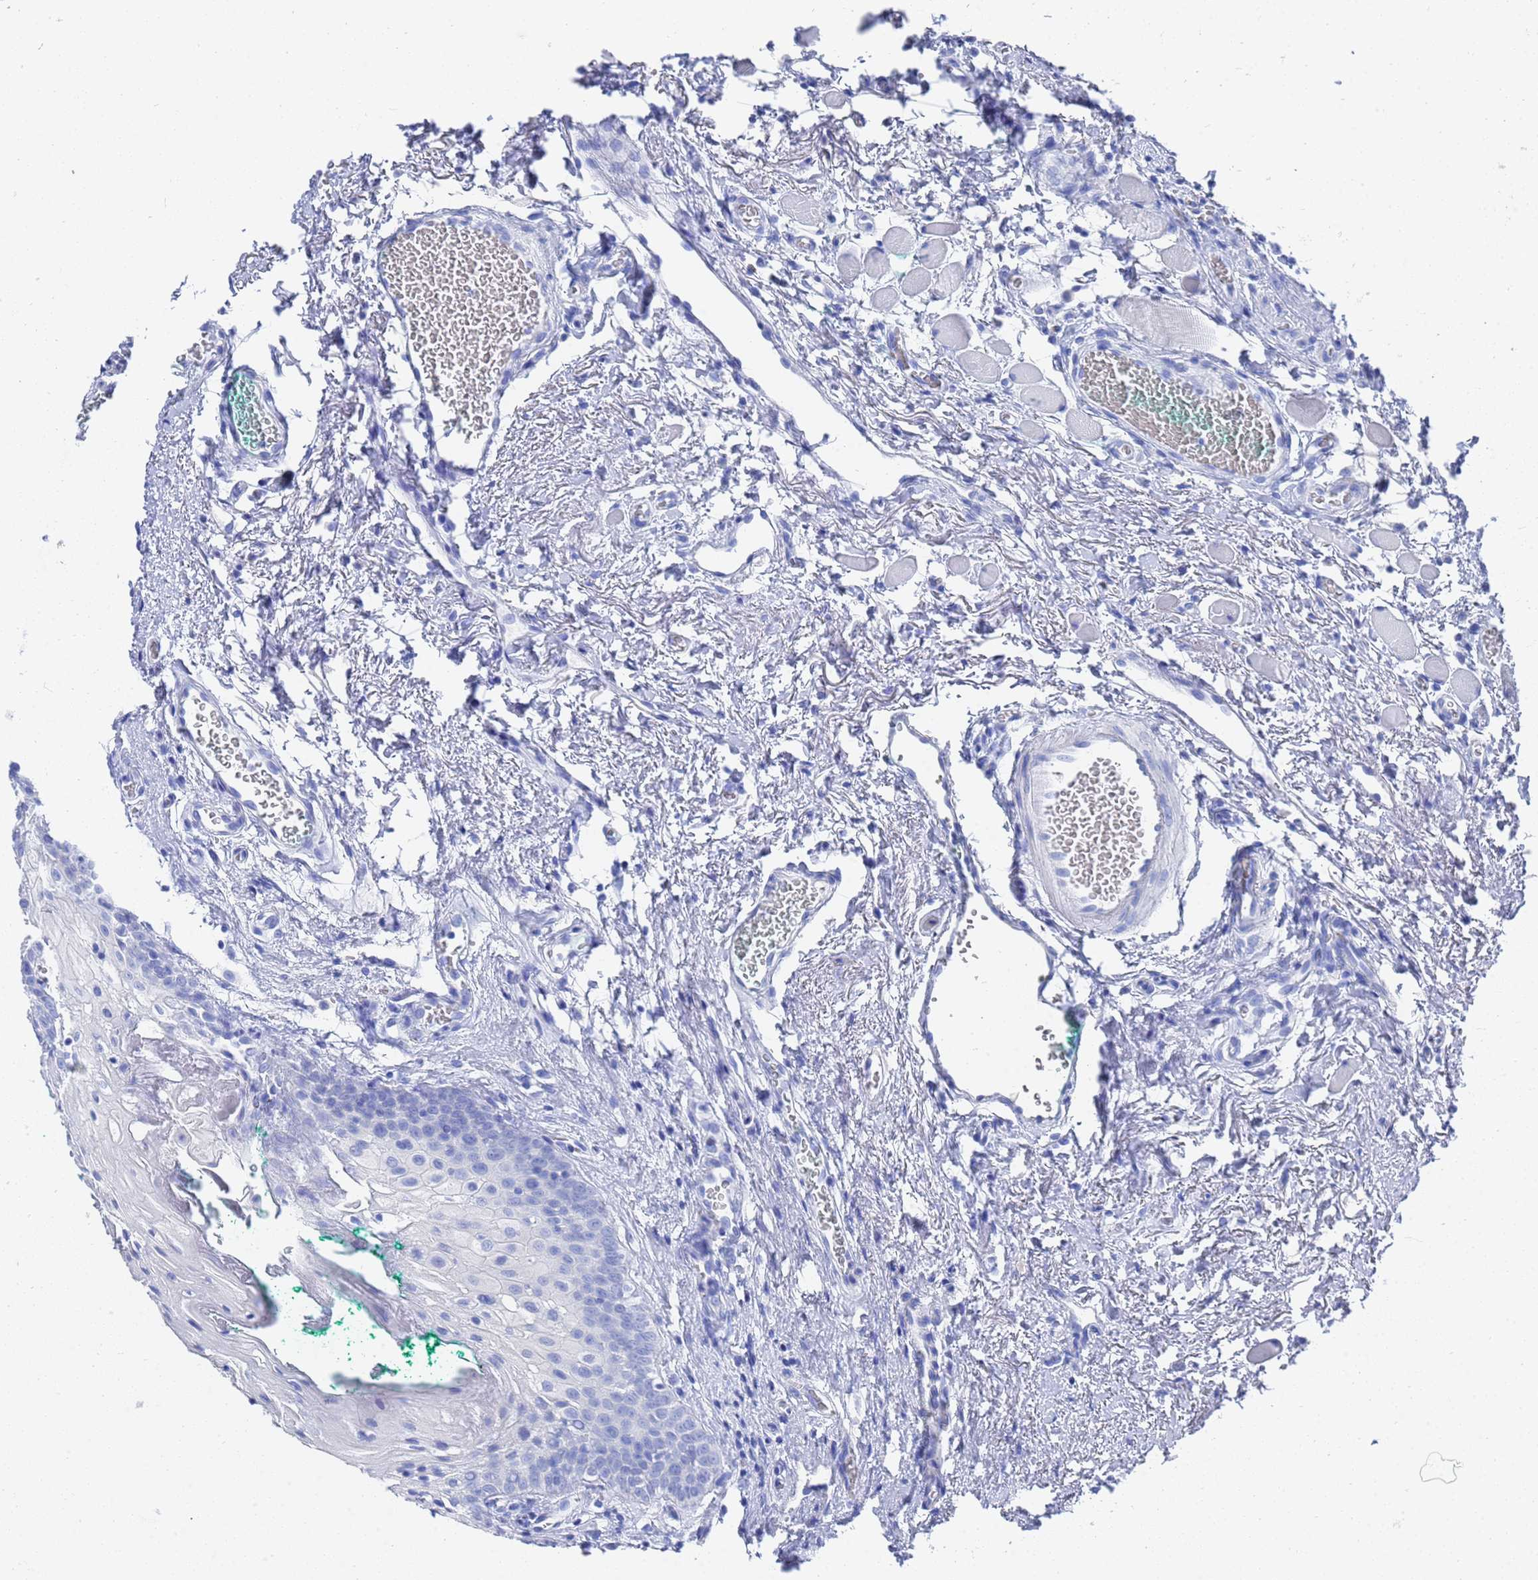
{"staining": {"intensity": "negative", "quantity": "none", "location": "none"}, "tissue": "head and neck cancer", "cell_type": "Tumor cells", "image_type": "cancer", "snomed": [{"axis": "morphology", "description": "Squamous cell carcinoma, NOS"}, {"axis": "topography", "description": "Oral tissue"}, {"axis": "topography", "description": "Head-Neck"}], "caption": "DAB (3,3'-diaminobenzidine) immunohistochemical staining of head and neck cancer (squamous cell carcinoma) exhibits no significant staining in tumor cells.", "gene": "GGT1", "patient": {"sex": "female", "age": 50}}